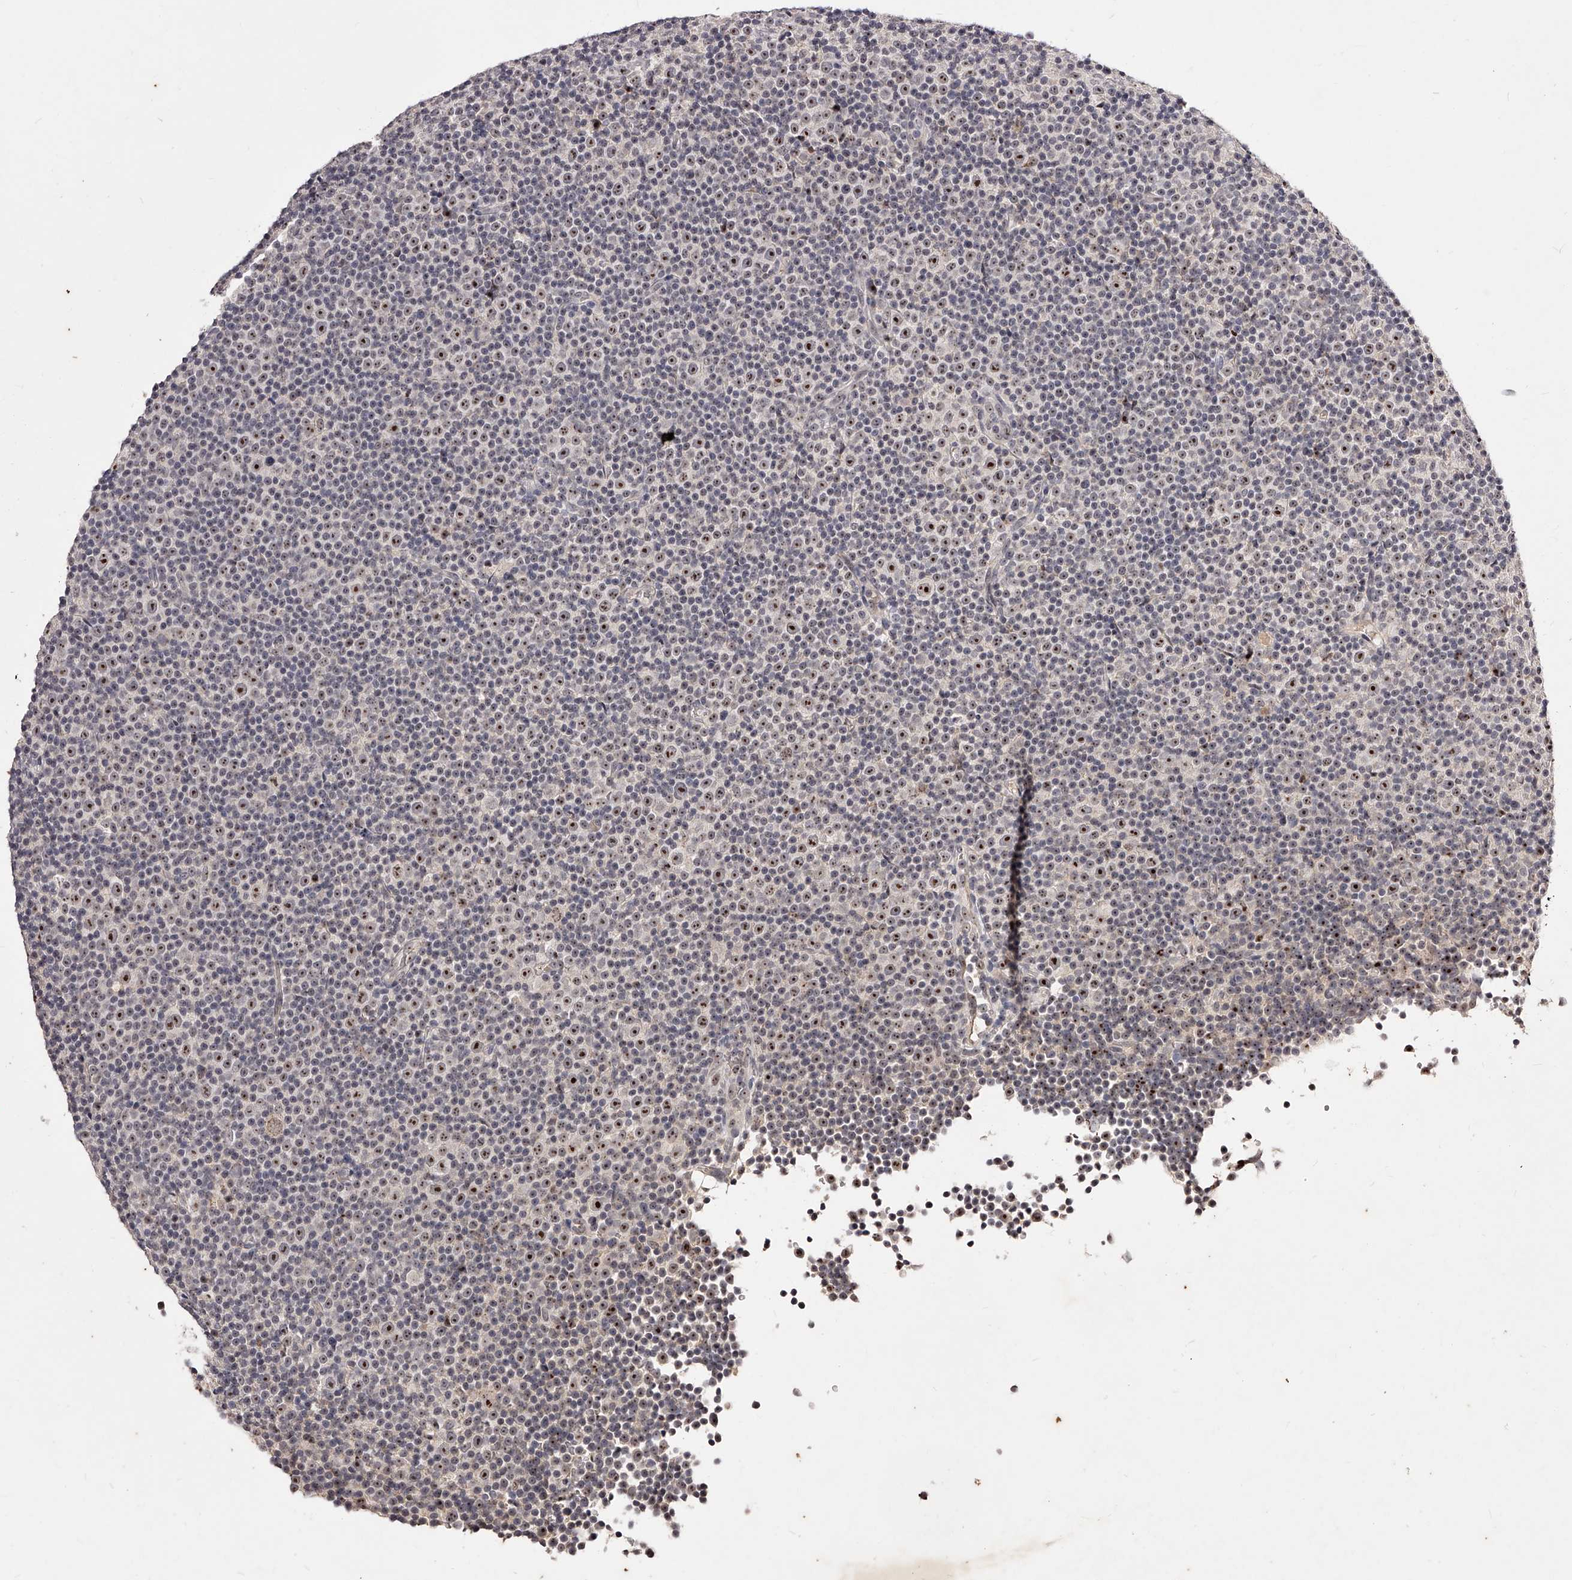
{"staining": {"intensity": "moderate", "quantity": "25%-75%", "location": "nuclear"}, "tissue": "lymphoma", "cell_type": "Tumor cells", "image_type": "cancer", "snomed": [{"axis": "morphology", "description": "Malignant lymphoma, non-Hodgkin's type, Low grade"}, {"axis": "topography", "description": "Lymph node"}], "caption": "High-power microscopy captured an immunohistochemistry (IHC) micrograph of lymphoma, revealing moderate nuclear positivity in about 25%-75% of tumor cells. (DAB (3,3'-diaminobenzidine) IHC with brightfield microscopy, high magnification).", "gene": "PHACTR1", "patient": {"sex": "female", "age": 67}}